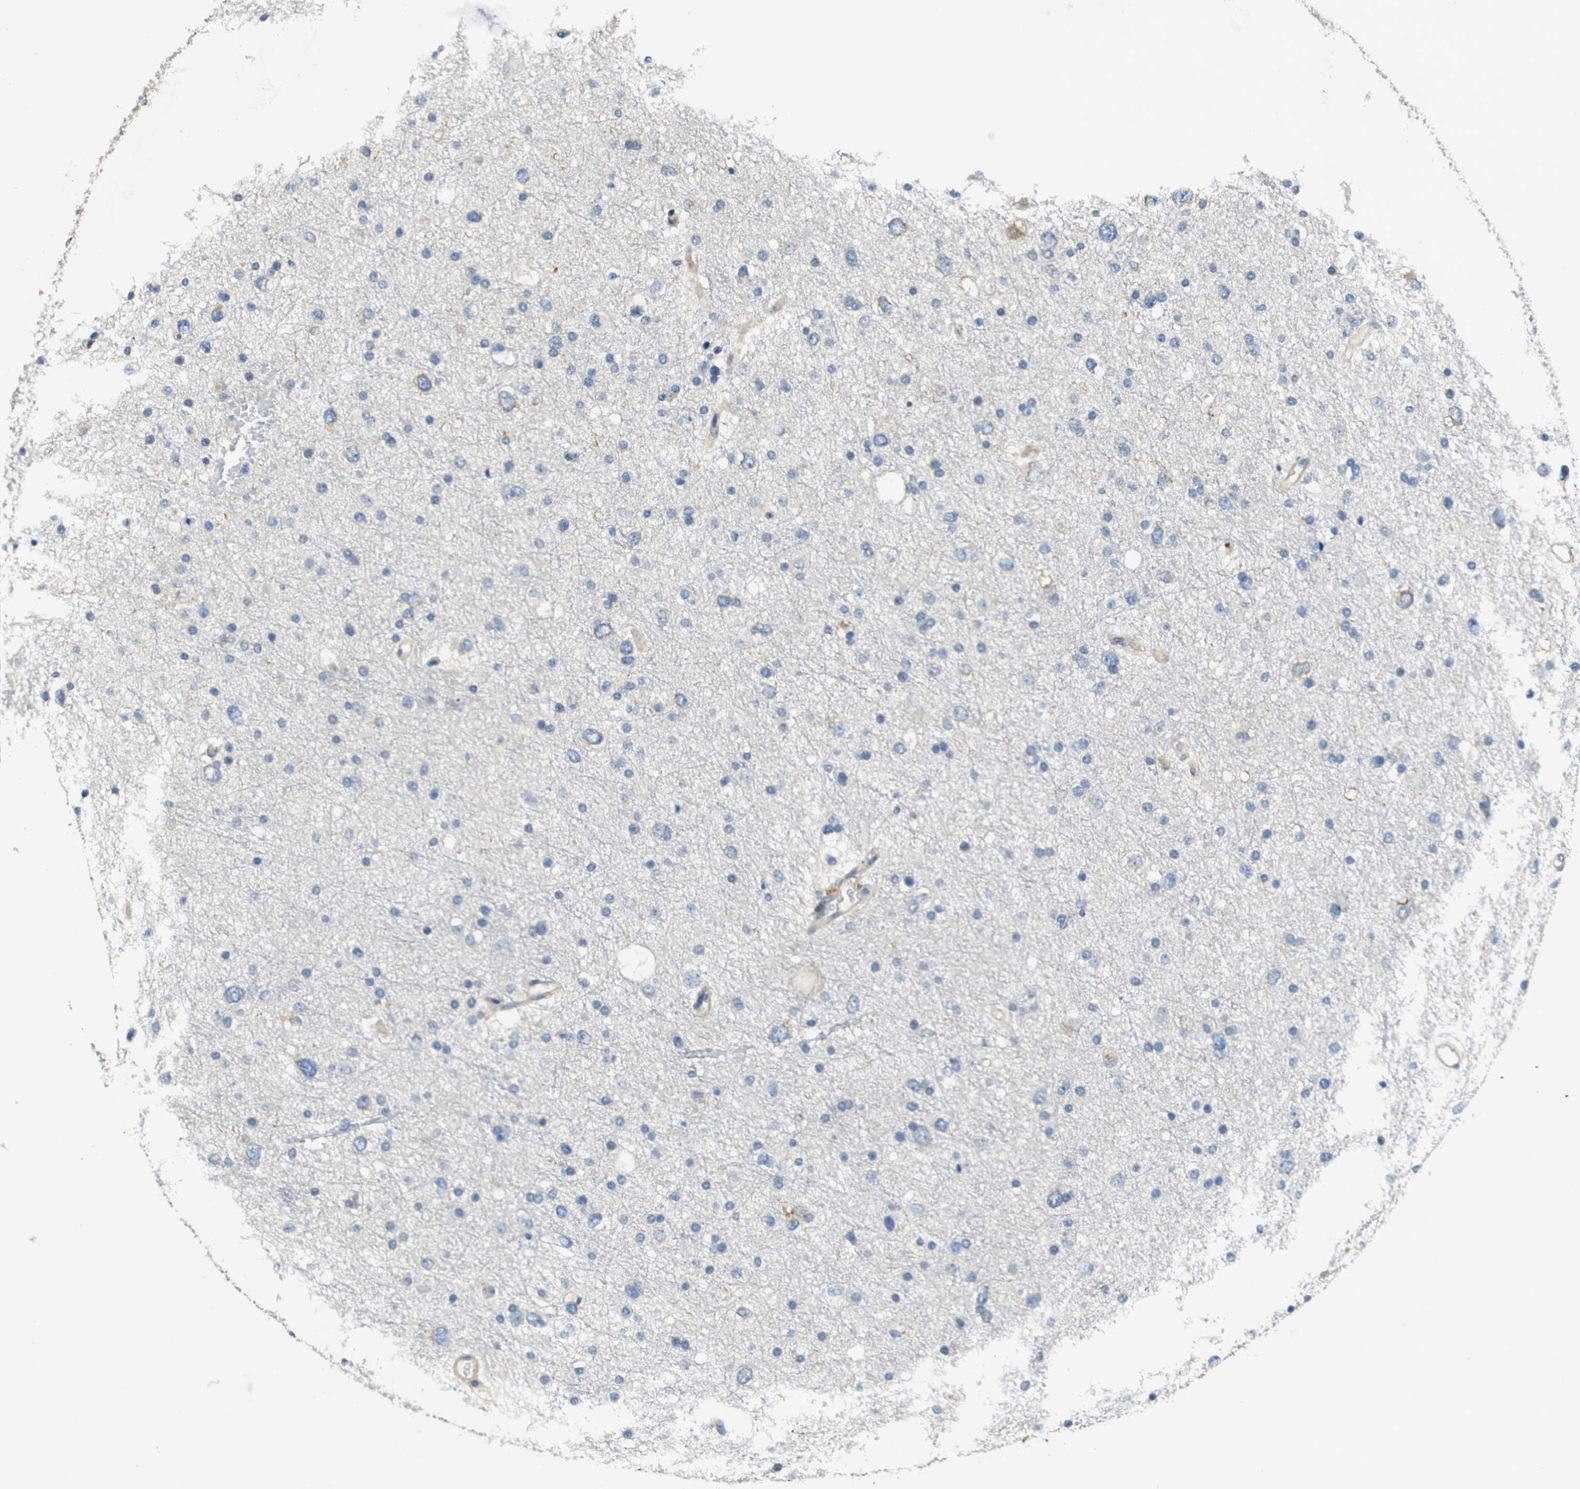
{"staining": {"intensity": "negative", "quantity": "none", "location": "none"}, "tissue": "glioma", "cell_type": "Tumor cells", "image_type": "cancer", "snomed": [{"axis": "morphology", "description": "Glioma, malignant, Low grade"}, {"axis": "topography", "description": "Brain"}], "caption": "IHC image of neoplastic tissue: malignant glioma (low-grade) stained with DAB (3,3'-diaminobenzidine) reveals no significant protein staining in tumor cells.", "gene": "SCN4B", "patient": {"sex": "female", "age": 37}}